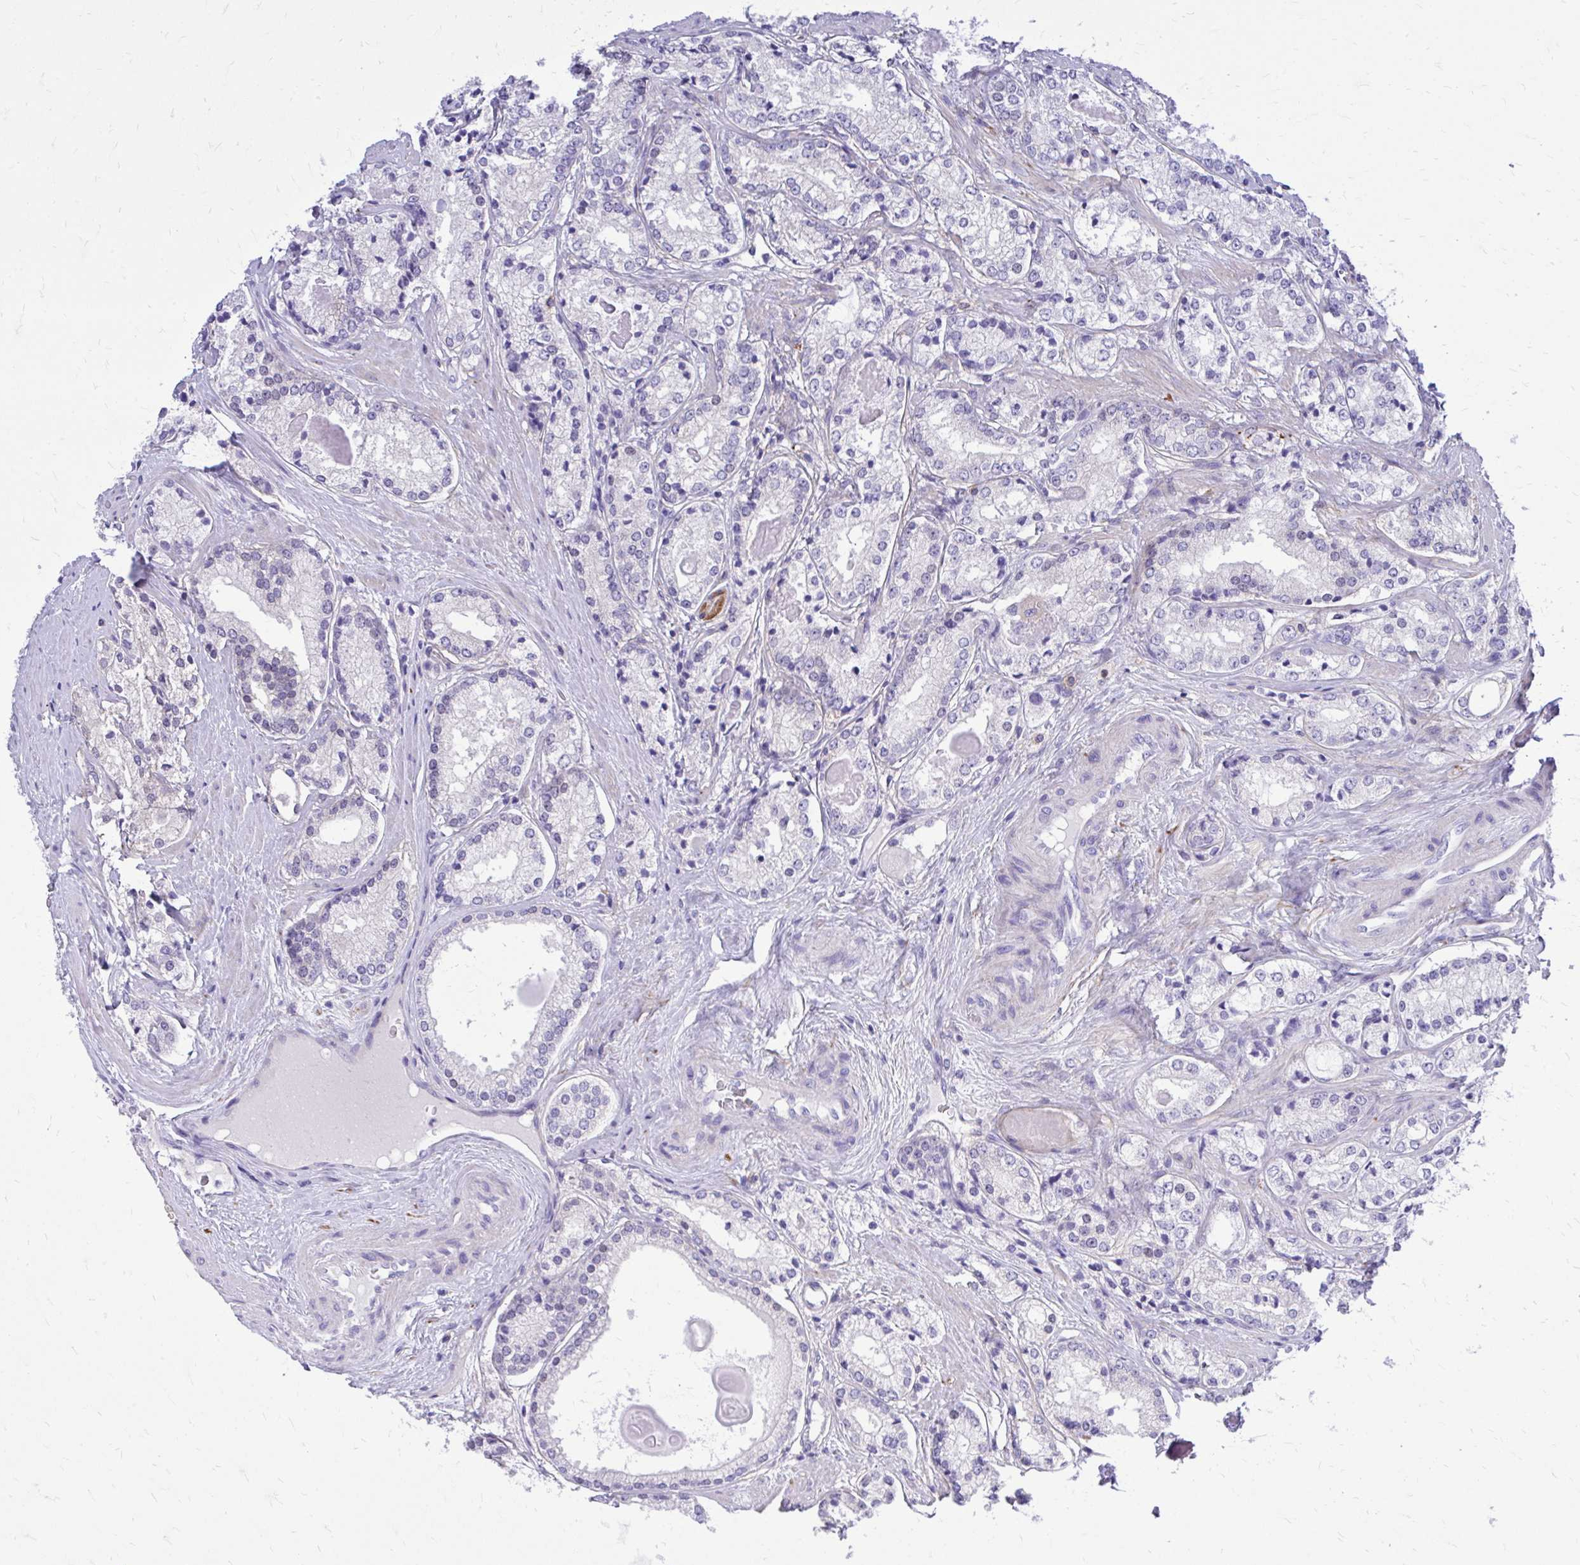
{"staining": {"intensity": "negative", "quantity": "none", "location": "none"}, "tissue": "prostate cancer", "cell_type": "Tumor cells", "image_type": "cancer", "snomed": [{"axis": "morphology", "description": "Adenocarcinoma, NOS"}, {"axis": "morphology", "description": "Adenocarcinoma, Low grade"}, {"axis": "topography", "description": "Prostate"}], "caption": "High power microscopy micrograph of an immunohistochemistry (IHC) photomicrograph of prostate cancer, revealing no significant staining in tumor cells. Brightfield microscopy of IHC stained with DAB (3,3'-diaminobenzidine) (brown) and hematoxylin (blue), captured at high magnification.", "gene": "EPB41L1", "patient": {"sex": "male", "age": 68}}